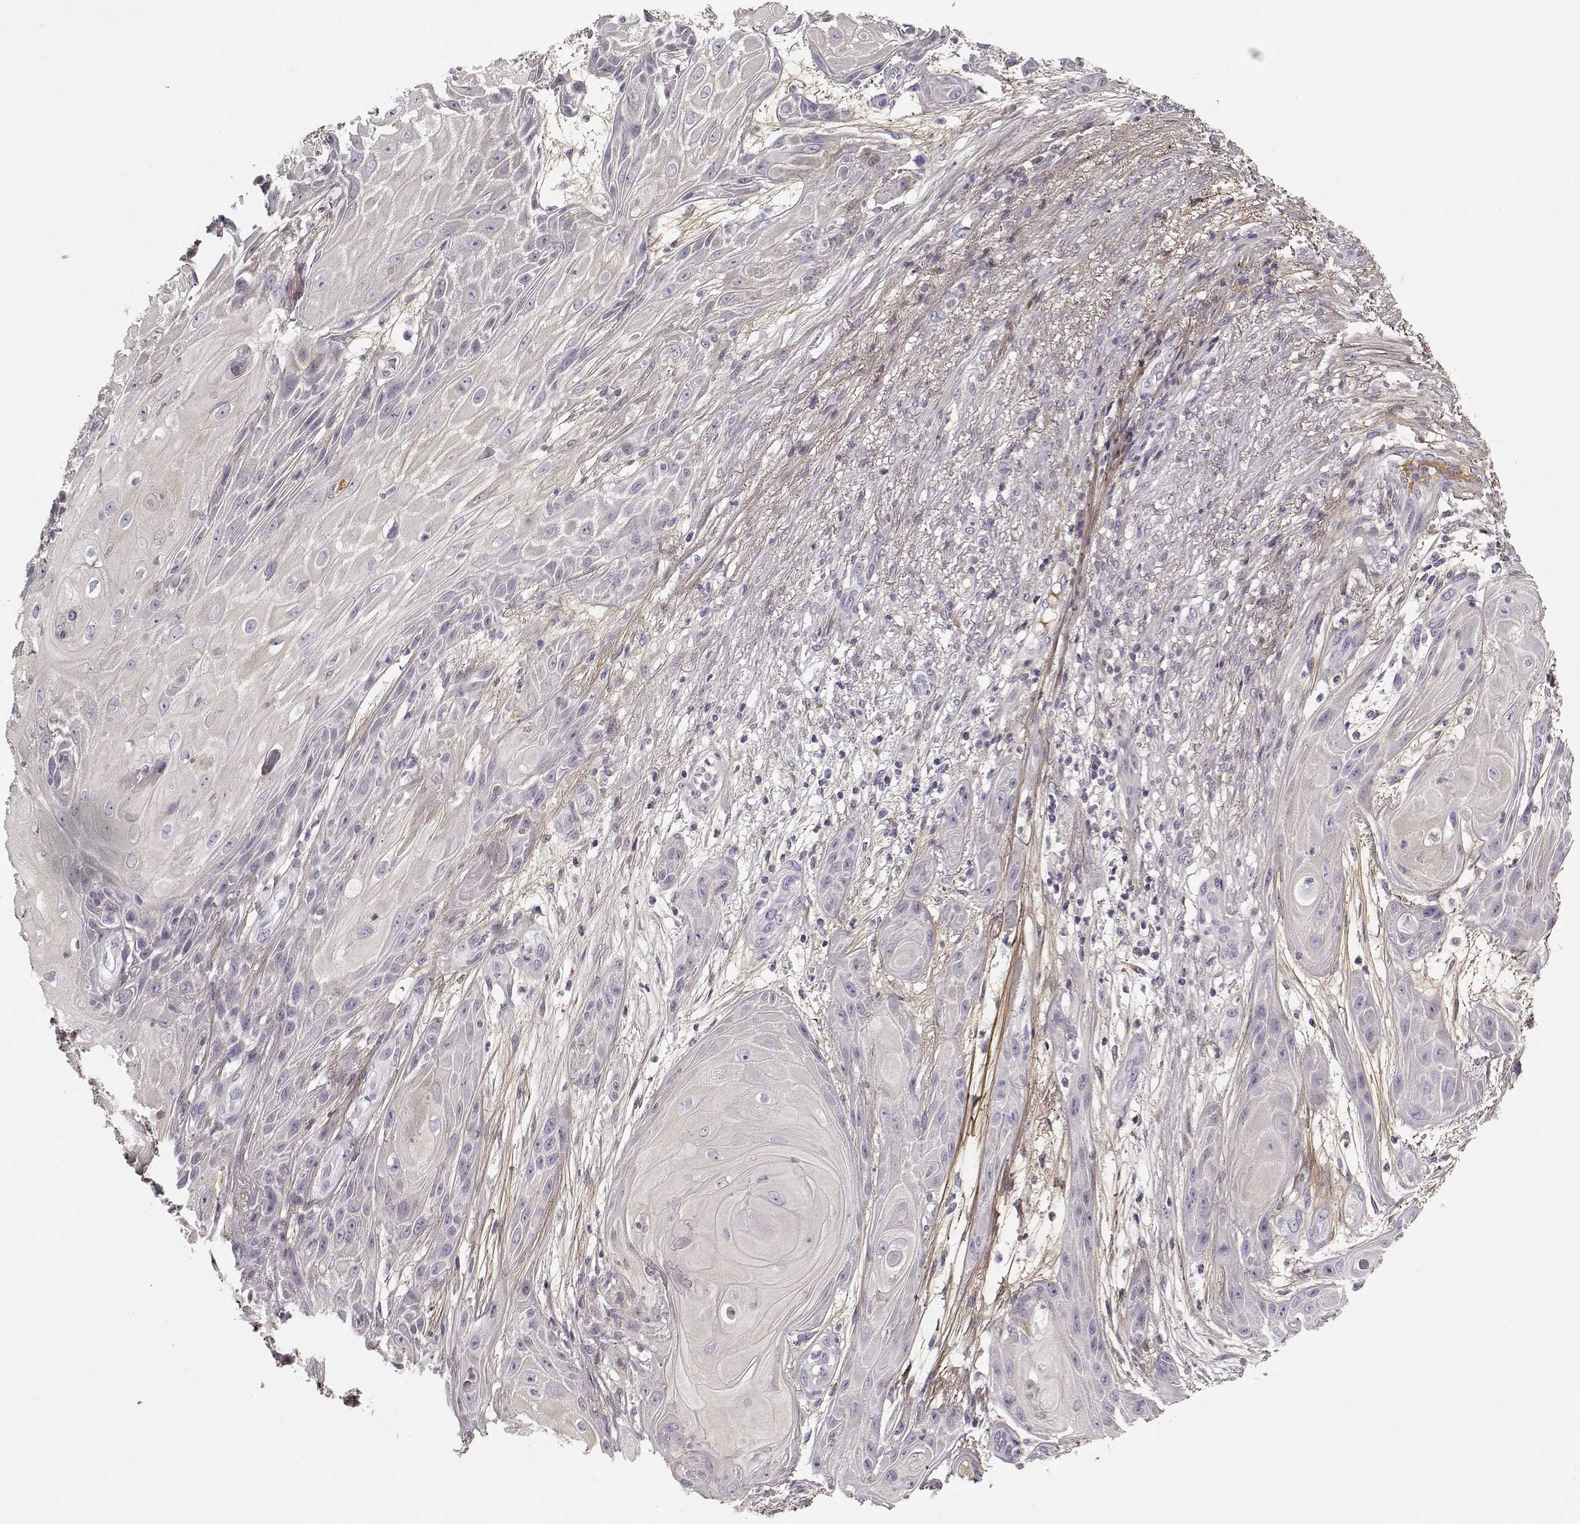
{"staining": {"intensity": "negative", "quantity": "none", "location": "none"}, "tissue": "skin cancer", "cell_type": "Tumor cells", "image_type": "cancer", "snomed": [{"axis": "morphology", "description": "Squamous cell carcinoma, NOS"}, {"axis": "topography", "description": "Skin"}], "caption": "A micrograph of skin squamous cell carcinoma stained for a protein exhibits no brown staining in tumor cells.", "gene": "LUM", "patient": {"sex": "male", "age": 62}}